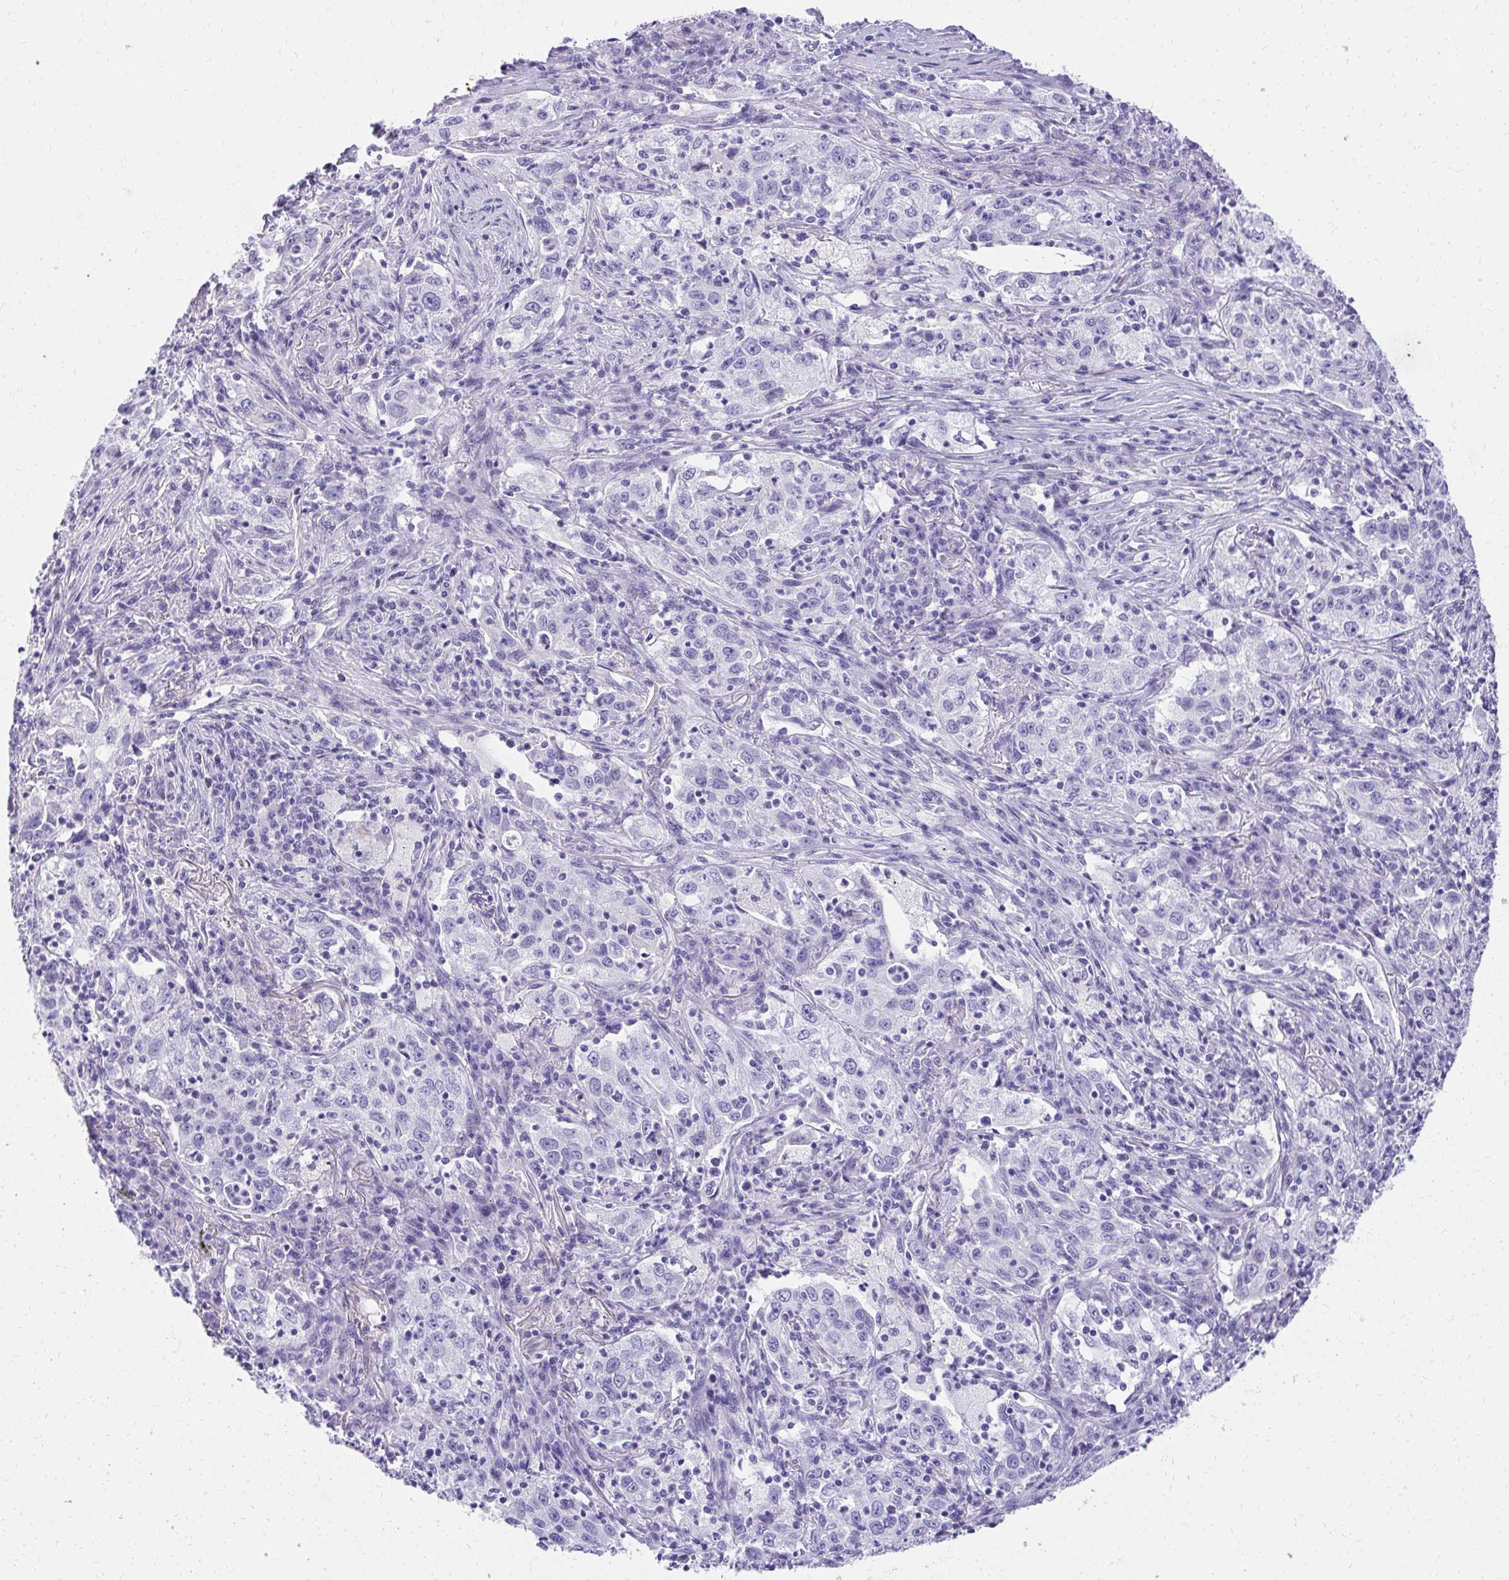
{"staining": {"intensity": "negative", "quantity": "none", "location": "none"}, "tissue": "lung cancer", "cell_type": "Tumor cells", "image_type": "cancer", "snomed": [{"axis": "morphology", "description": "Squamous cell carcinoma, NOS"}, {"axis": "topography", "description": "Lung"}], "caption": "A photomicrograph of human lung cancer (squamous cell carcinoma) is negative for staining in tumor cells.", "gene": "KLK1", "patient": {"sex": "male", "age": 71}}